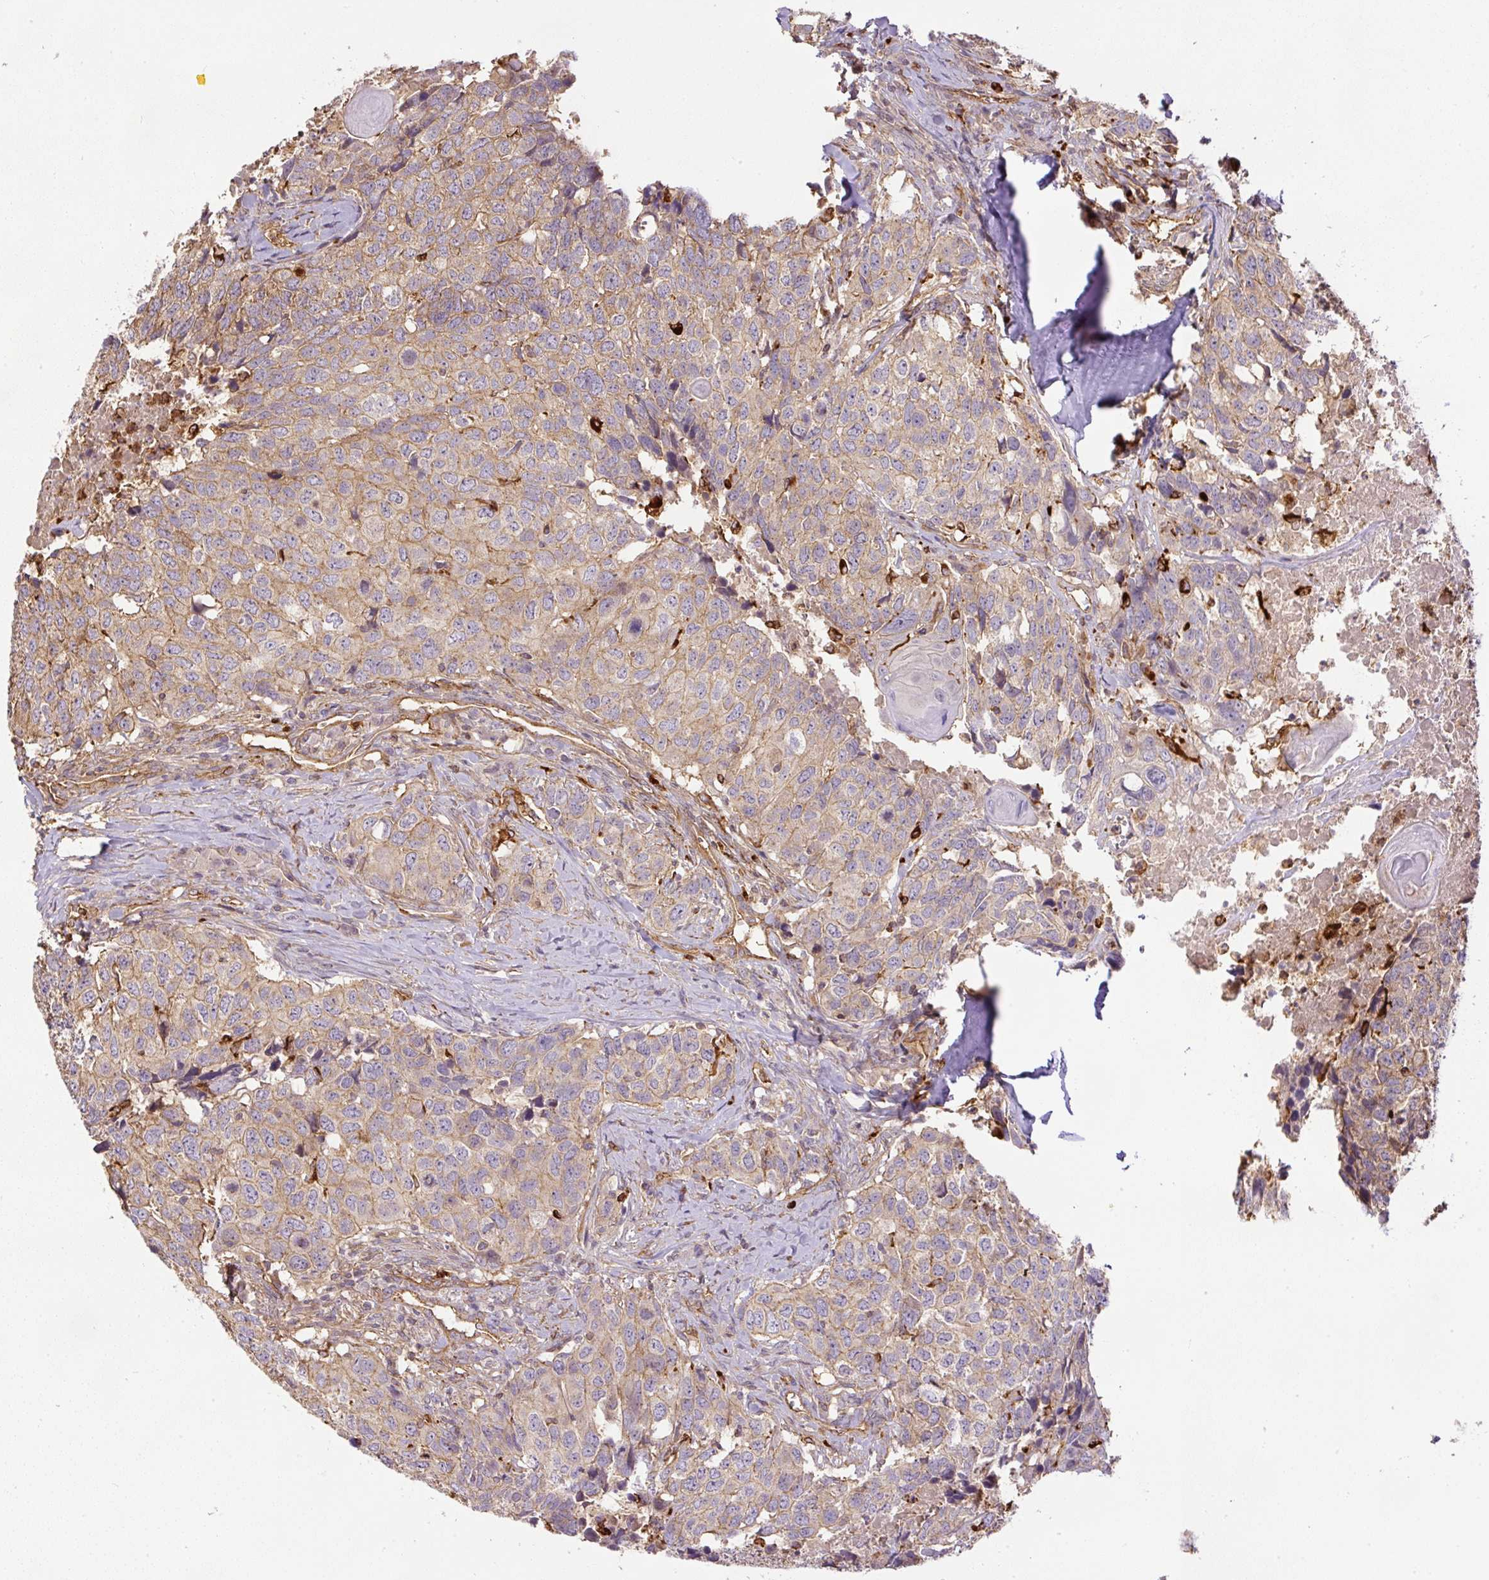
{"staining": {"intensity": "weak", "quantity": "25%-75%", "location": "cytoplasmic/membranous"}, "tissue": "head and neck cancer", "cell_type": "Tumor cells", "image_type": "cancer", "snomed": [{"axis": "morphology", "description": "Normal tissue, NOS"}, {"axis": "morphology", "description": "Squamous cell carcinoma, NOS"}, {"axis": "topography", "description": "Skeletal muscle"}, {"axis": "topography", "description": "Vascular tissue"}, {"axis": "topography", "description": "Peripheral nerve tissue"}, {"axis": "topography", "description": "Head-Neck"}], "caption": "This is an image of immunohistochemistry (IHC) staining of head and neck squamous cell carcinoma, which shows weak staining in the cytoplasmic/membranous of tumor cells.", "gene": "B3GALT5", "patient": {"sex": "male", "age": 66}}